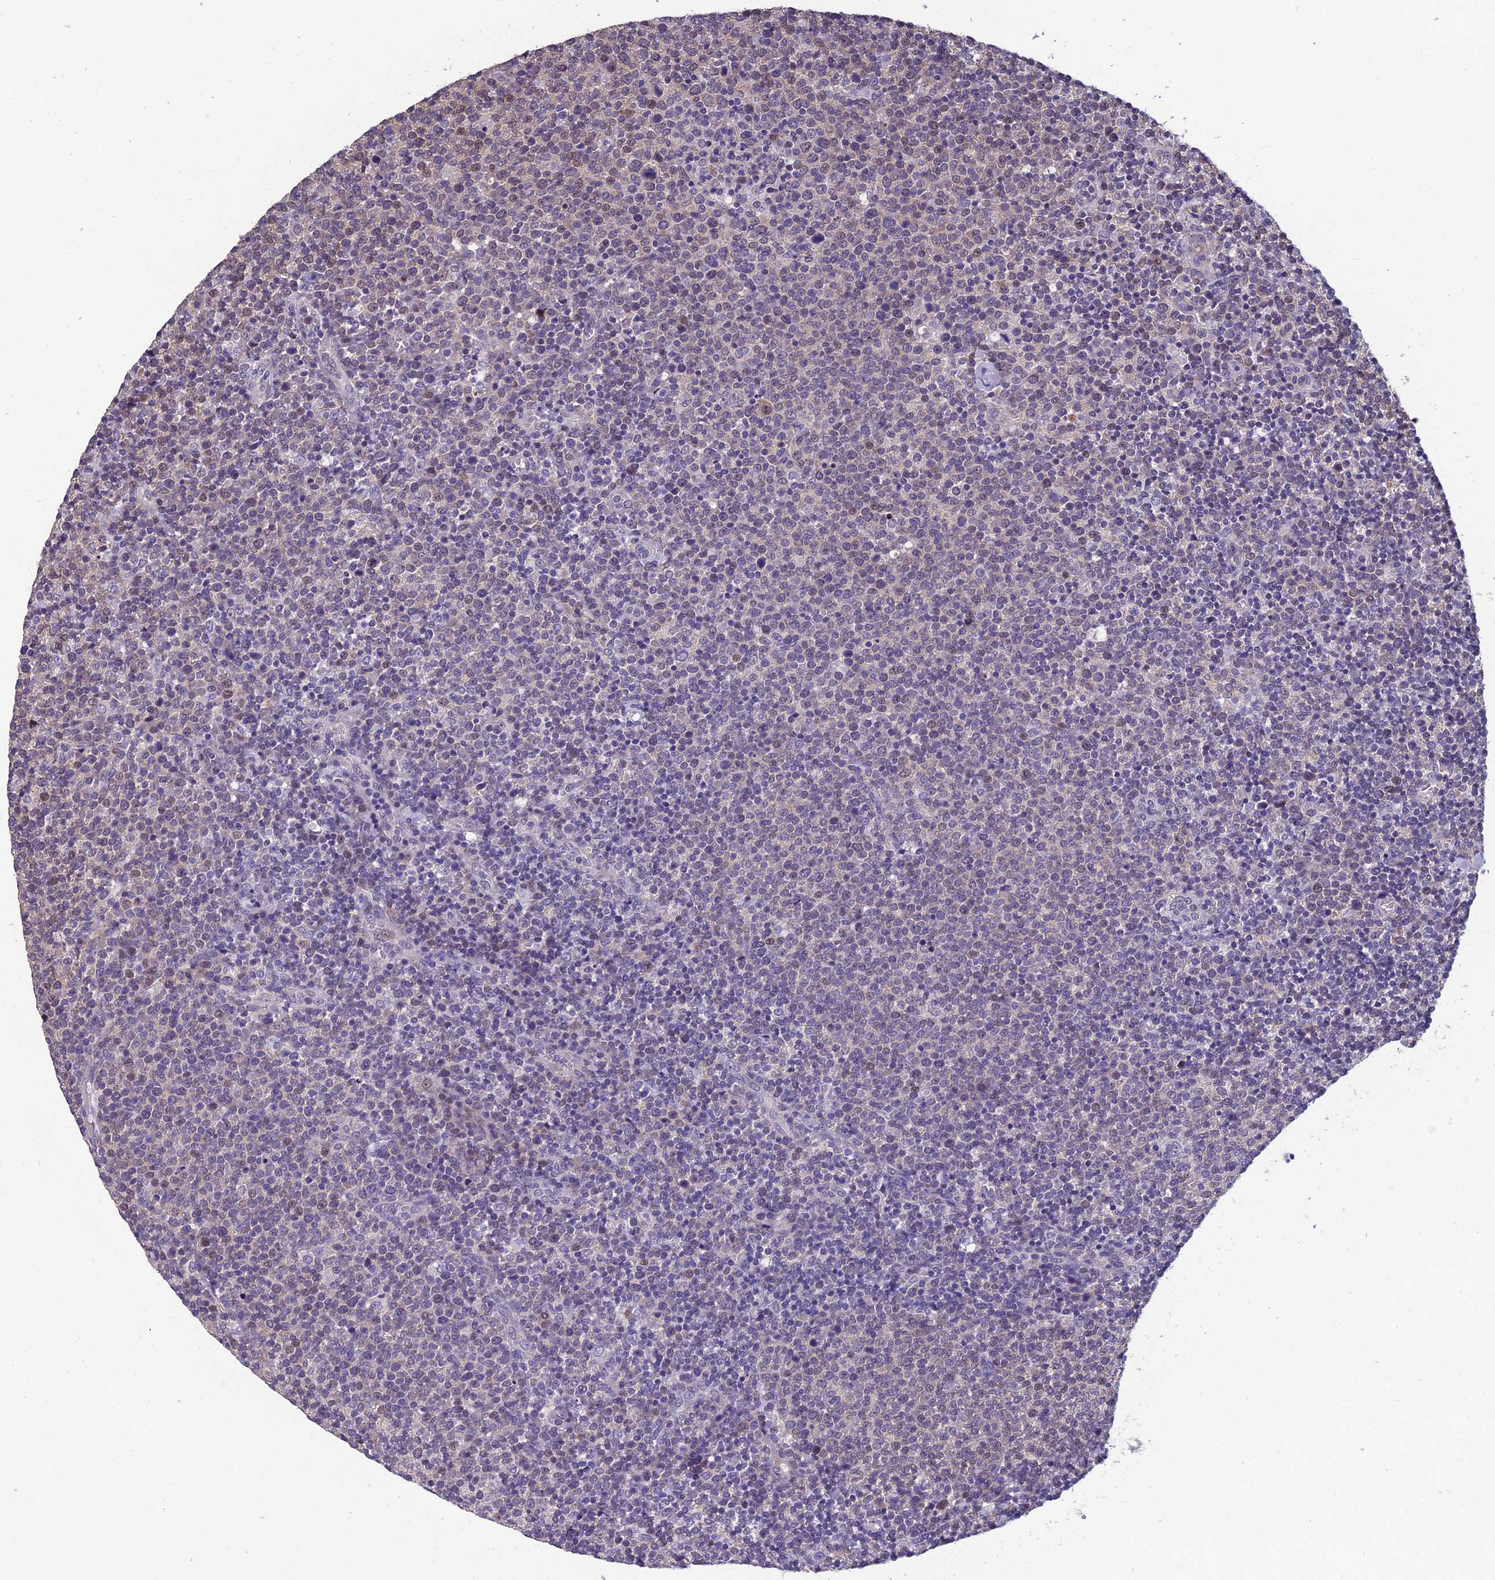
{"staining": {"intensity": "negative", "quantity": "none", "location": "none"}, "tissue": "lymphoma", "cell_type": "Tumor cells", "image_type": "cancer", "snomed": [{"axis": "morphology", "description": "Malignant lymphoma, non-Hodgkin's type, High grade"}, {"axis": "topography", "description": "Lymph node"}], "caption": "This is an immunohistochemistry micrograph of human lymphoma. There is no expression in tumor cells.", "gene": "GRWD1", "patient": {"sex": "male", "age": 61}}